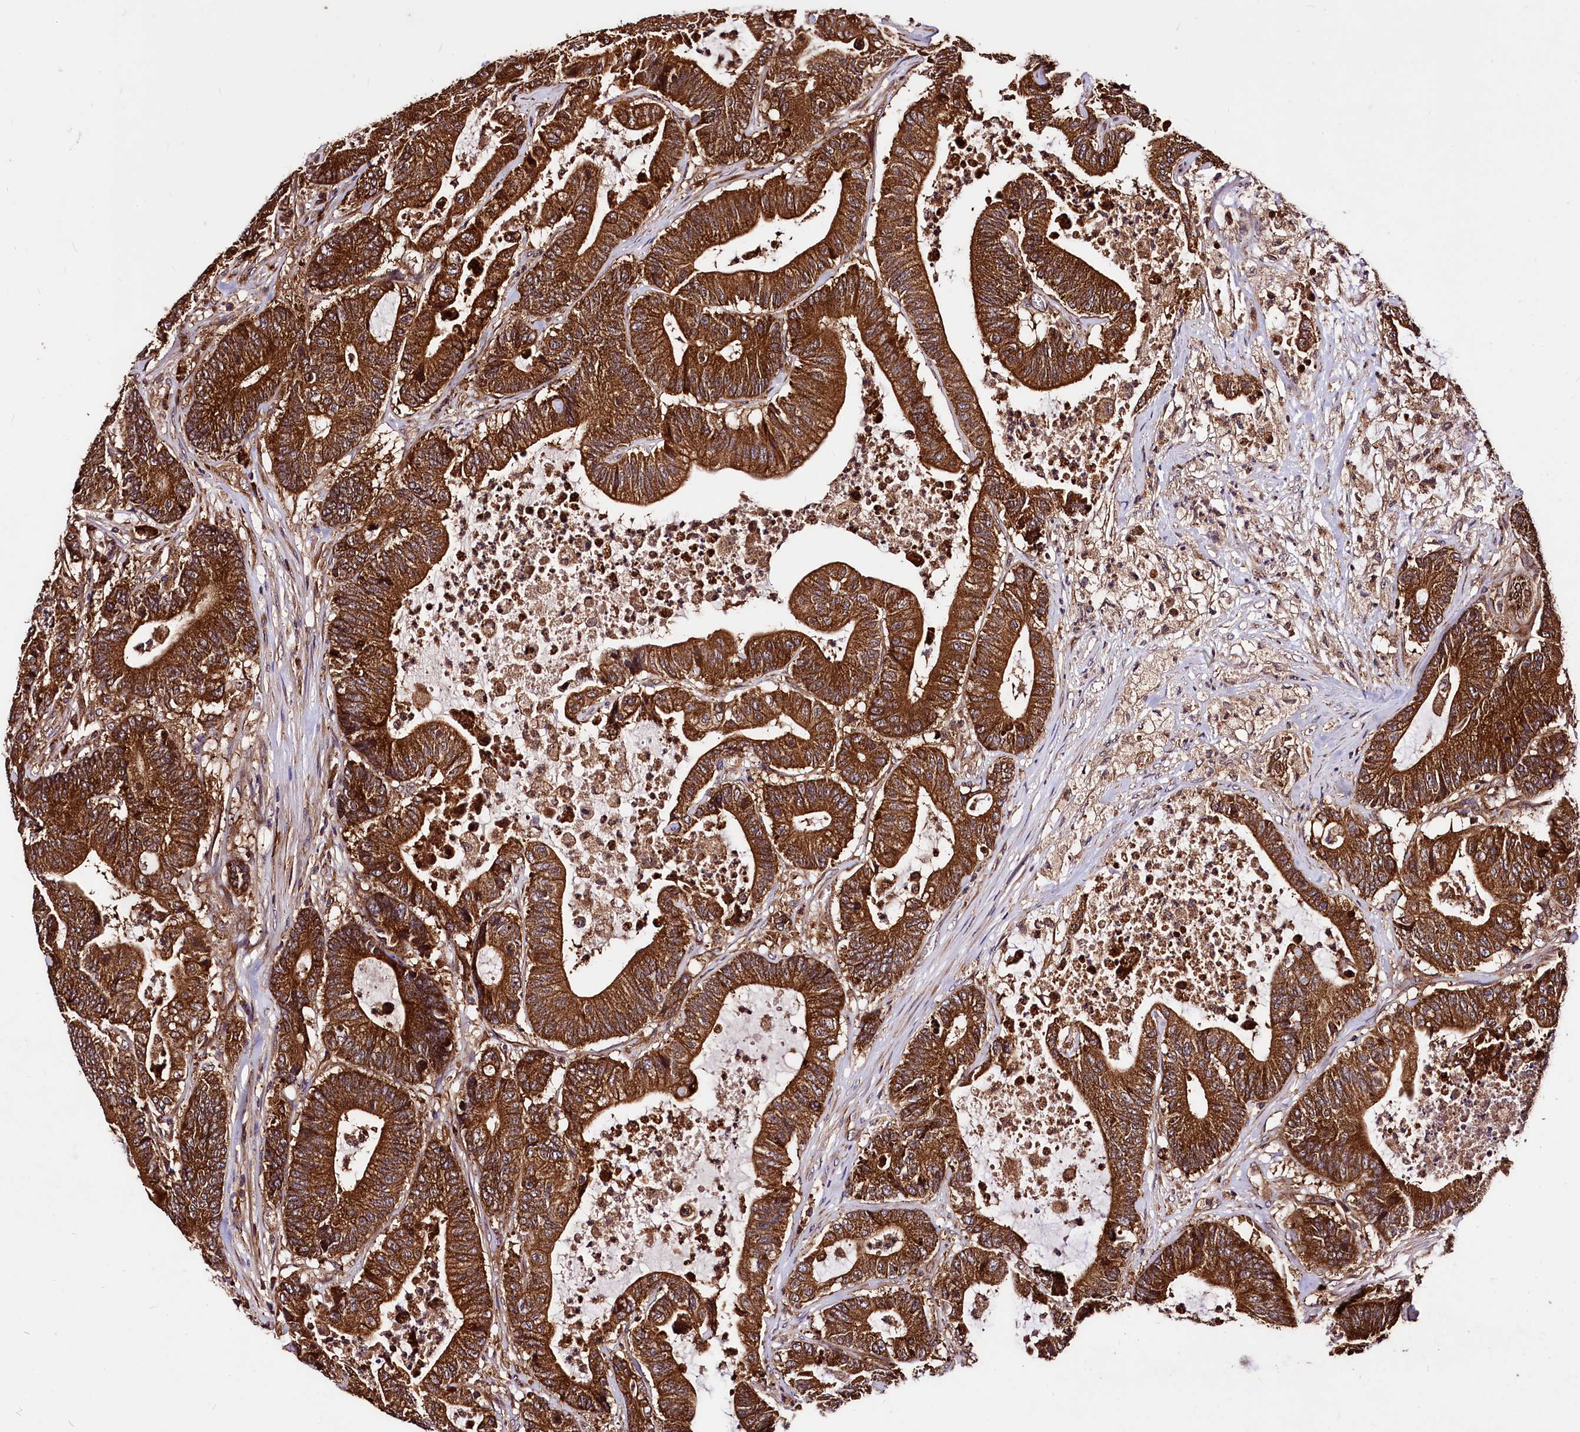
{"staining": {"intensity": "strong", "quantity": ">75%", "location": "cytoplasmic/membranous"}, "tissue": "colorectal cancer", "cell_type": "Tumor cells", "image_type": "cancer", "snomed": [{"axis": "morphology", "description": "Adenocarcinoma, NOS"}, {"axis": "topography", "description": "Colon"}], "caption": "Human colorectal adenocarcinoma stained with a brown dye displays strong cytoplasmic/membranous positive staining in approximately >75% of tumor cells.", "gene": "LRSAM1", "patient": {"sex": "female", "age": 84}}